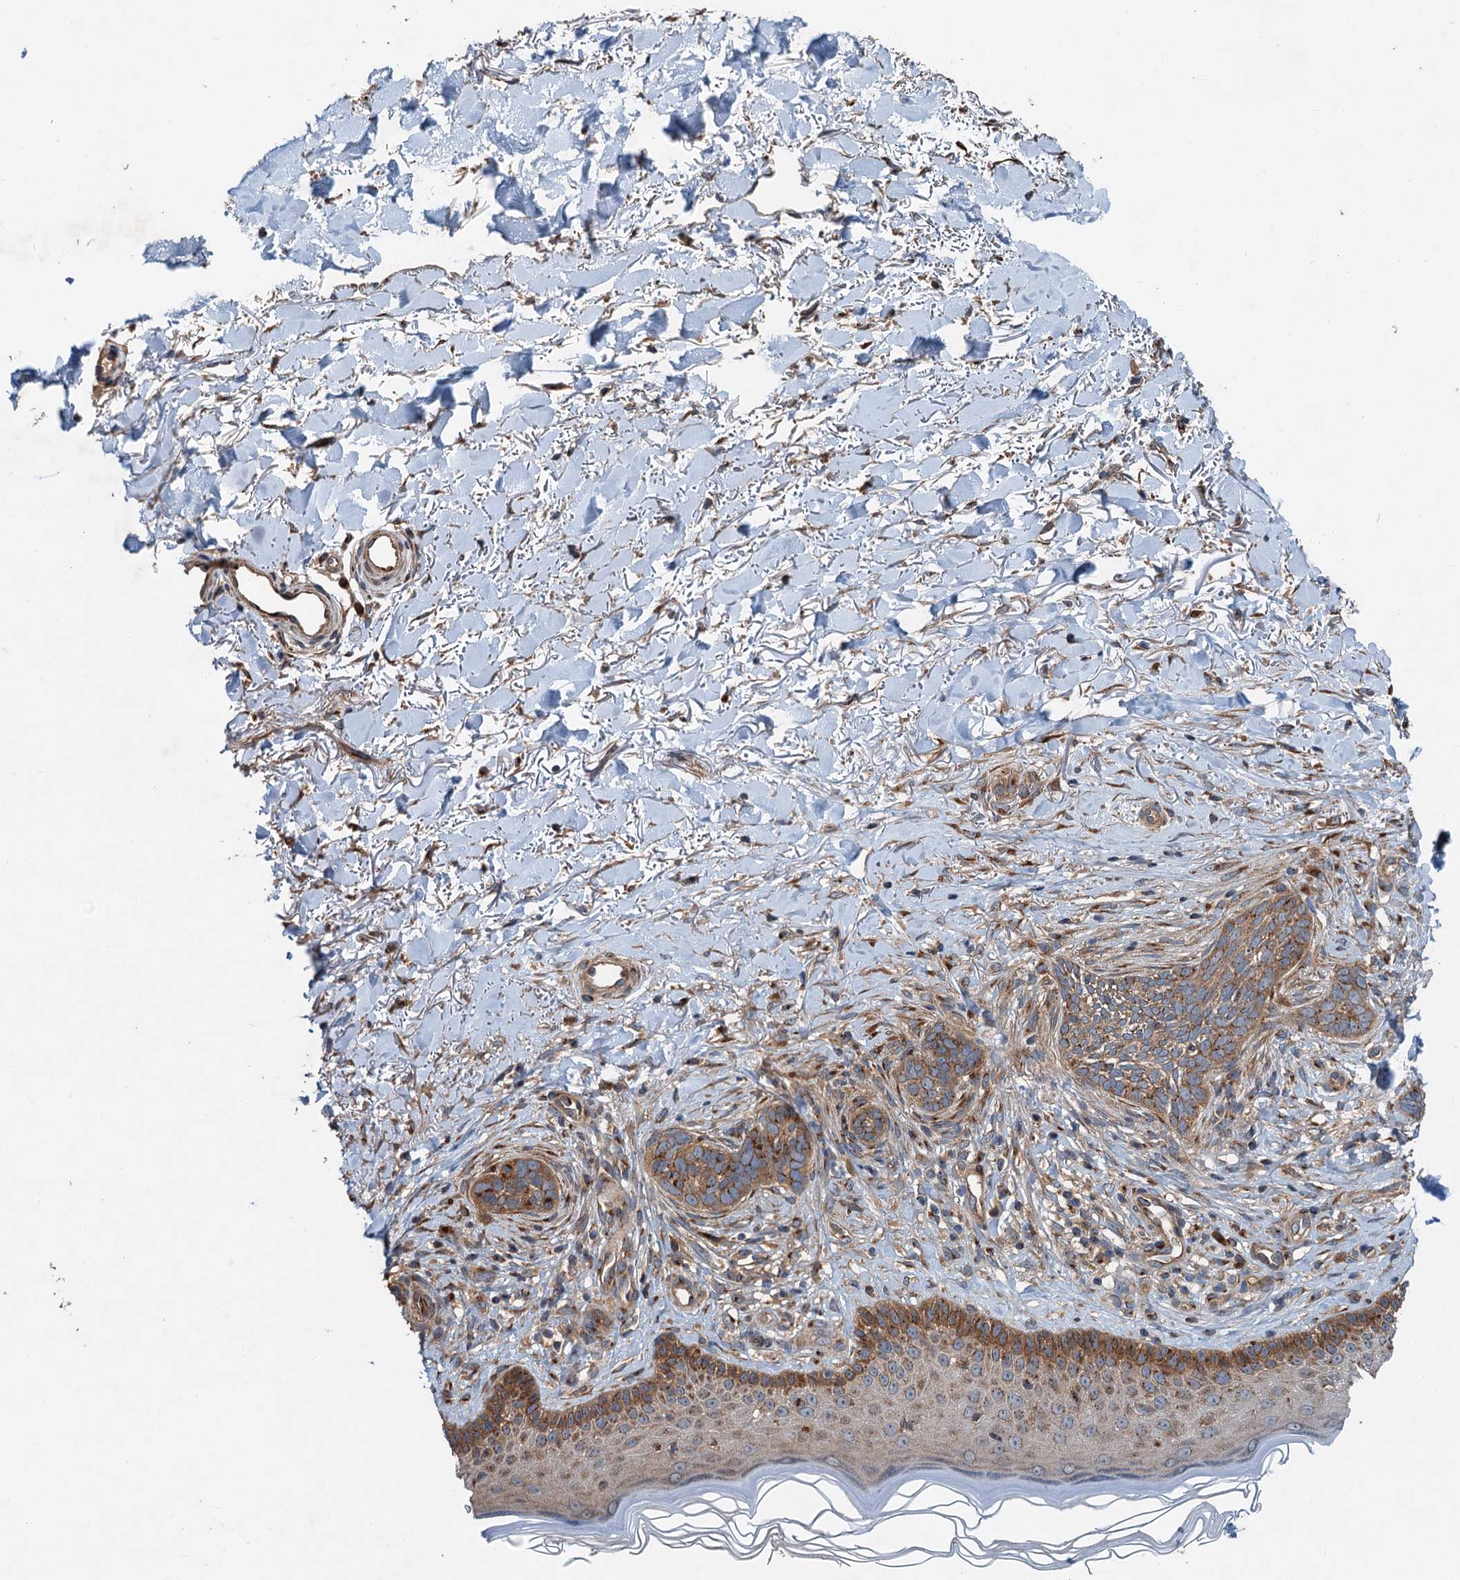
{"staining": {"intensity": "moderate", "quantity": ">75%", "location": "cytoplasmic/membranous"}, "tissue": "skin cancer", "cell_type": "Tumor cells", "image_type": "cancer", "snomed": [{"axis": "morphology", "description": "Normal tissue, NOS"}, {"axis": "morphology", "description": "Basal cell carcinoma"}, {"axis": "topography", "description": "Skin"}], "caption": "This photomicrograph displays IHC staining of human basal cell carcinoma (skin), with medium moderate cytoplasmic/membranous staining in approximately >75% of tumor cells.", "gene": "COG3", "patient": {"sex": "female", "age": 67}}